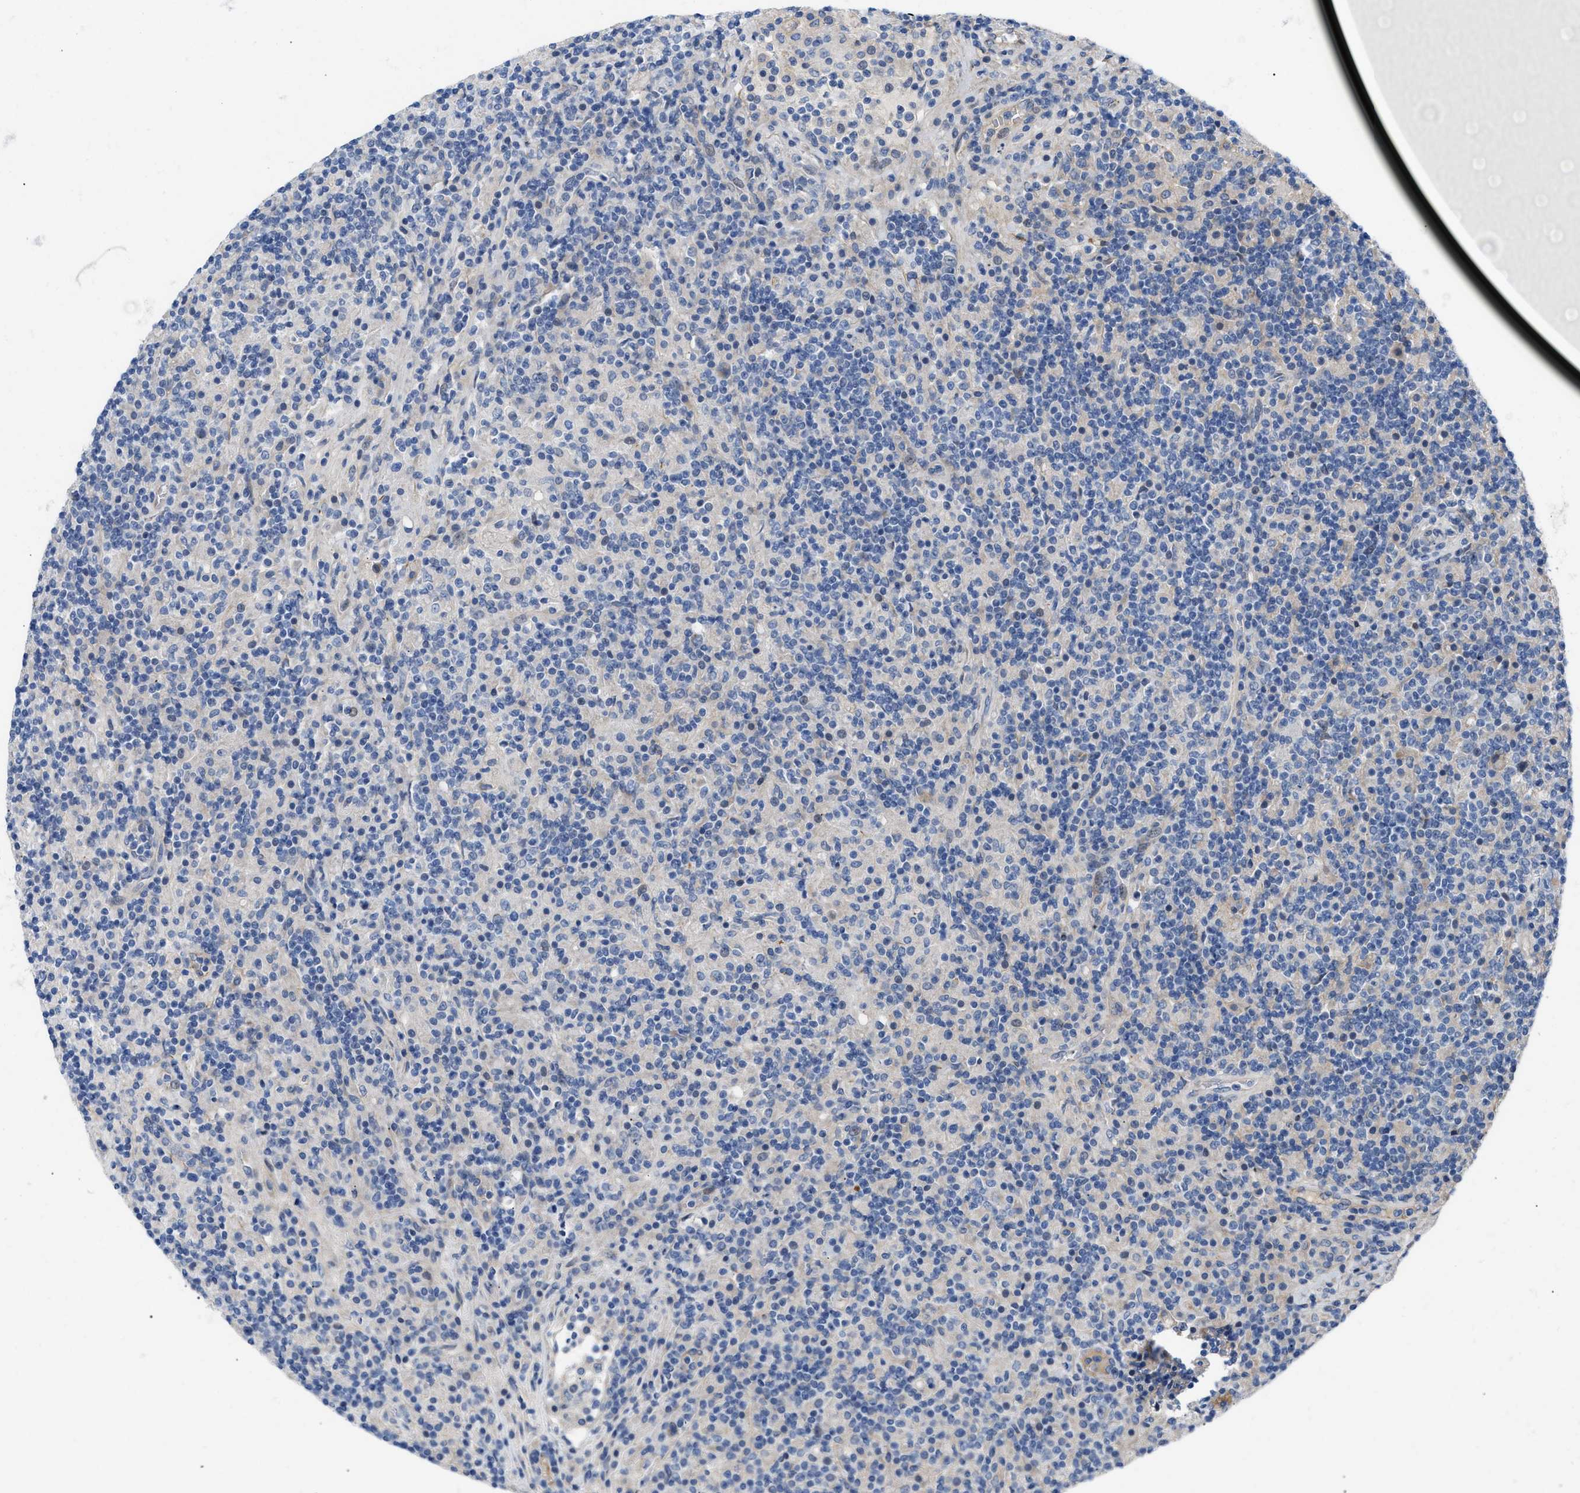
{"staining": {"intensity": "negative", "quantity": "none", "location": "none"}, "tissue": "lymphoma", "cell_type": "Tumor cells", "image_type": "cancer", "snomed": [{"axis": "morphology", "description": "Hodgkin's disease, NOS"}, {"axis": "topography", "description": "Lymph node"}], "caption": "Hodgkin's disease stained for a protein using IHC reveals no staining tumor cells.", "gene": "TFPI", "patient": {"sex": "male", "age": 70}}